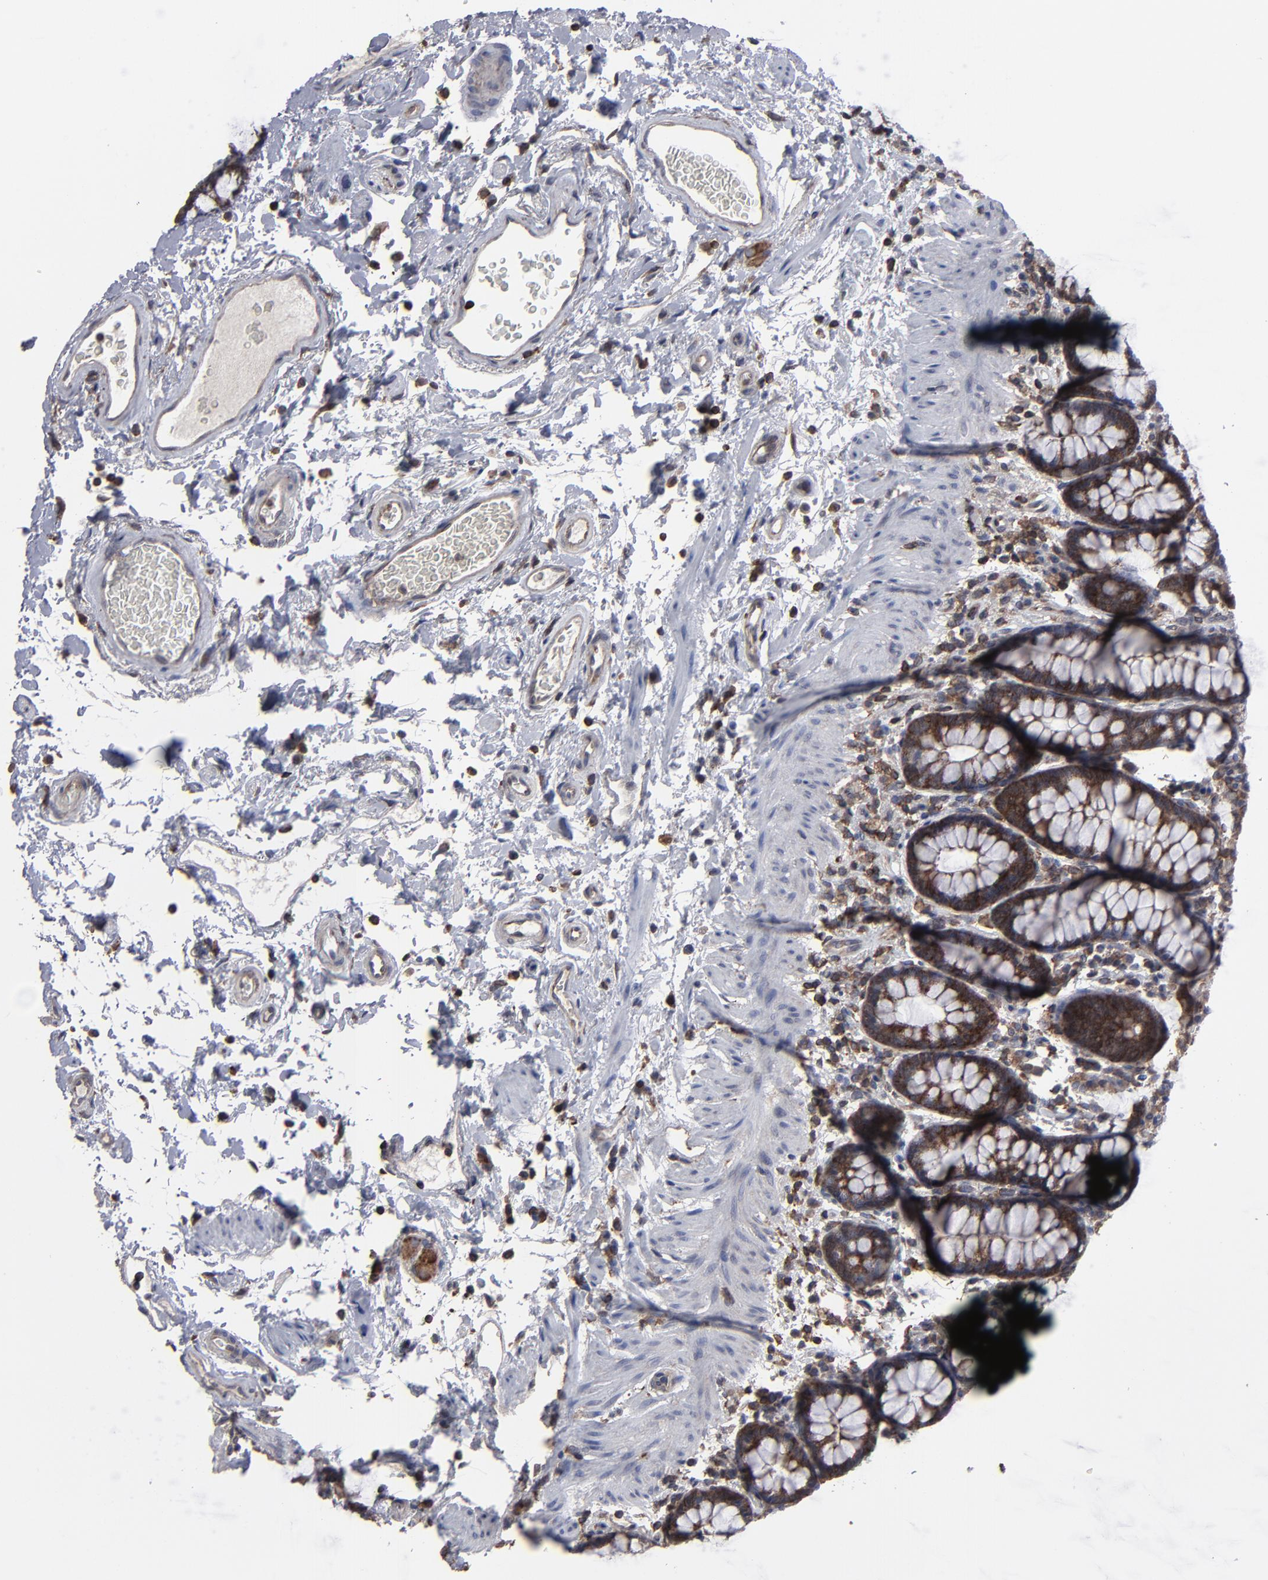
{"staining": {"intensity": "strong", "quantity": ">75%", "location": "cytoplasmic/membranous"}, "tissue": "rectum", "cell_type": "Glandular cells", "image_type": "normal", "snomed": [{"axis": "morphology", "description": "Normal tissue, NOS"}, {"axis": "topography", "description": "Rectum"}], "caption": "A high amount of strong cytoplasmic/membranous positivity is appreciated in about >75% of glandular cells in unremarkable rectum.", "gene": "KIAA2026", "patient": {"sex": "male", "age": 92}}